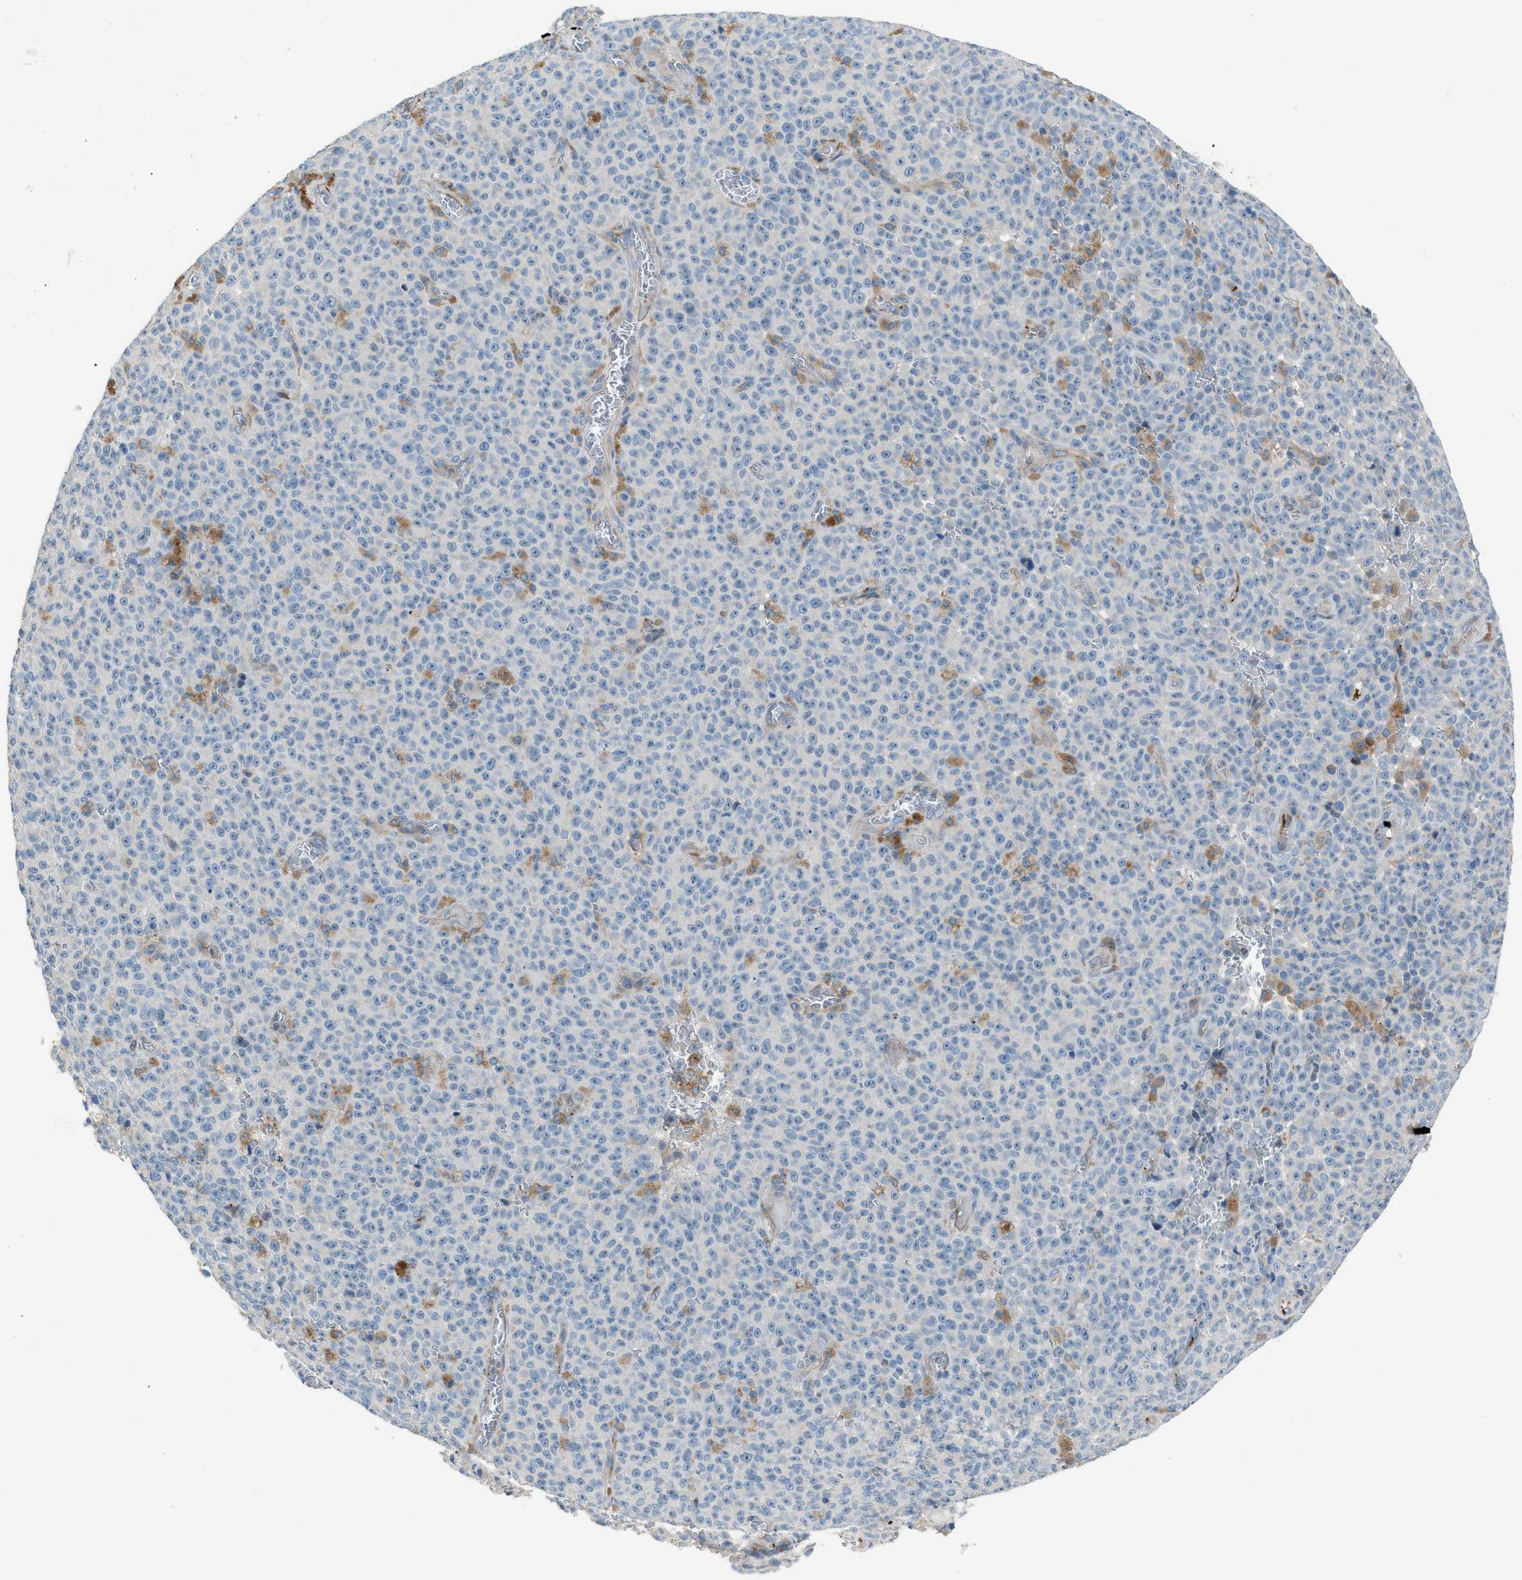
{"staining": {"intensity": "negative", "quantity": "none", "location": "none"}, "tissue": "melanoma", "cell_type": "Tumor cells", "image_type": "cancer", "snomed": [{"axis": "morphology", "description": "Malignant melanoma, NOS"}, {"axis": "topography", "description": "Skin"}], "caption": "High magnification brightfield microscopy of melanoma stained with DAB (3,3'-diaminobenzidine) (brown) and counterstained with hematoxylin (blue): tumor cells show no significant positivity. (Brightfield microscopy of DAB IHC at high magnification).", "gene": "HEG1", "patient": {"sex": "female", "age": 82}}